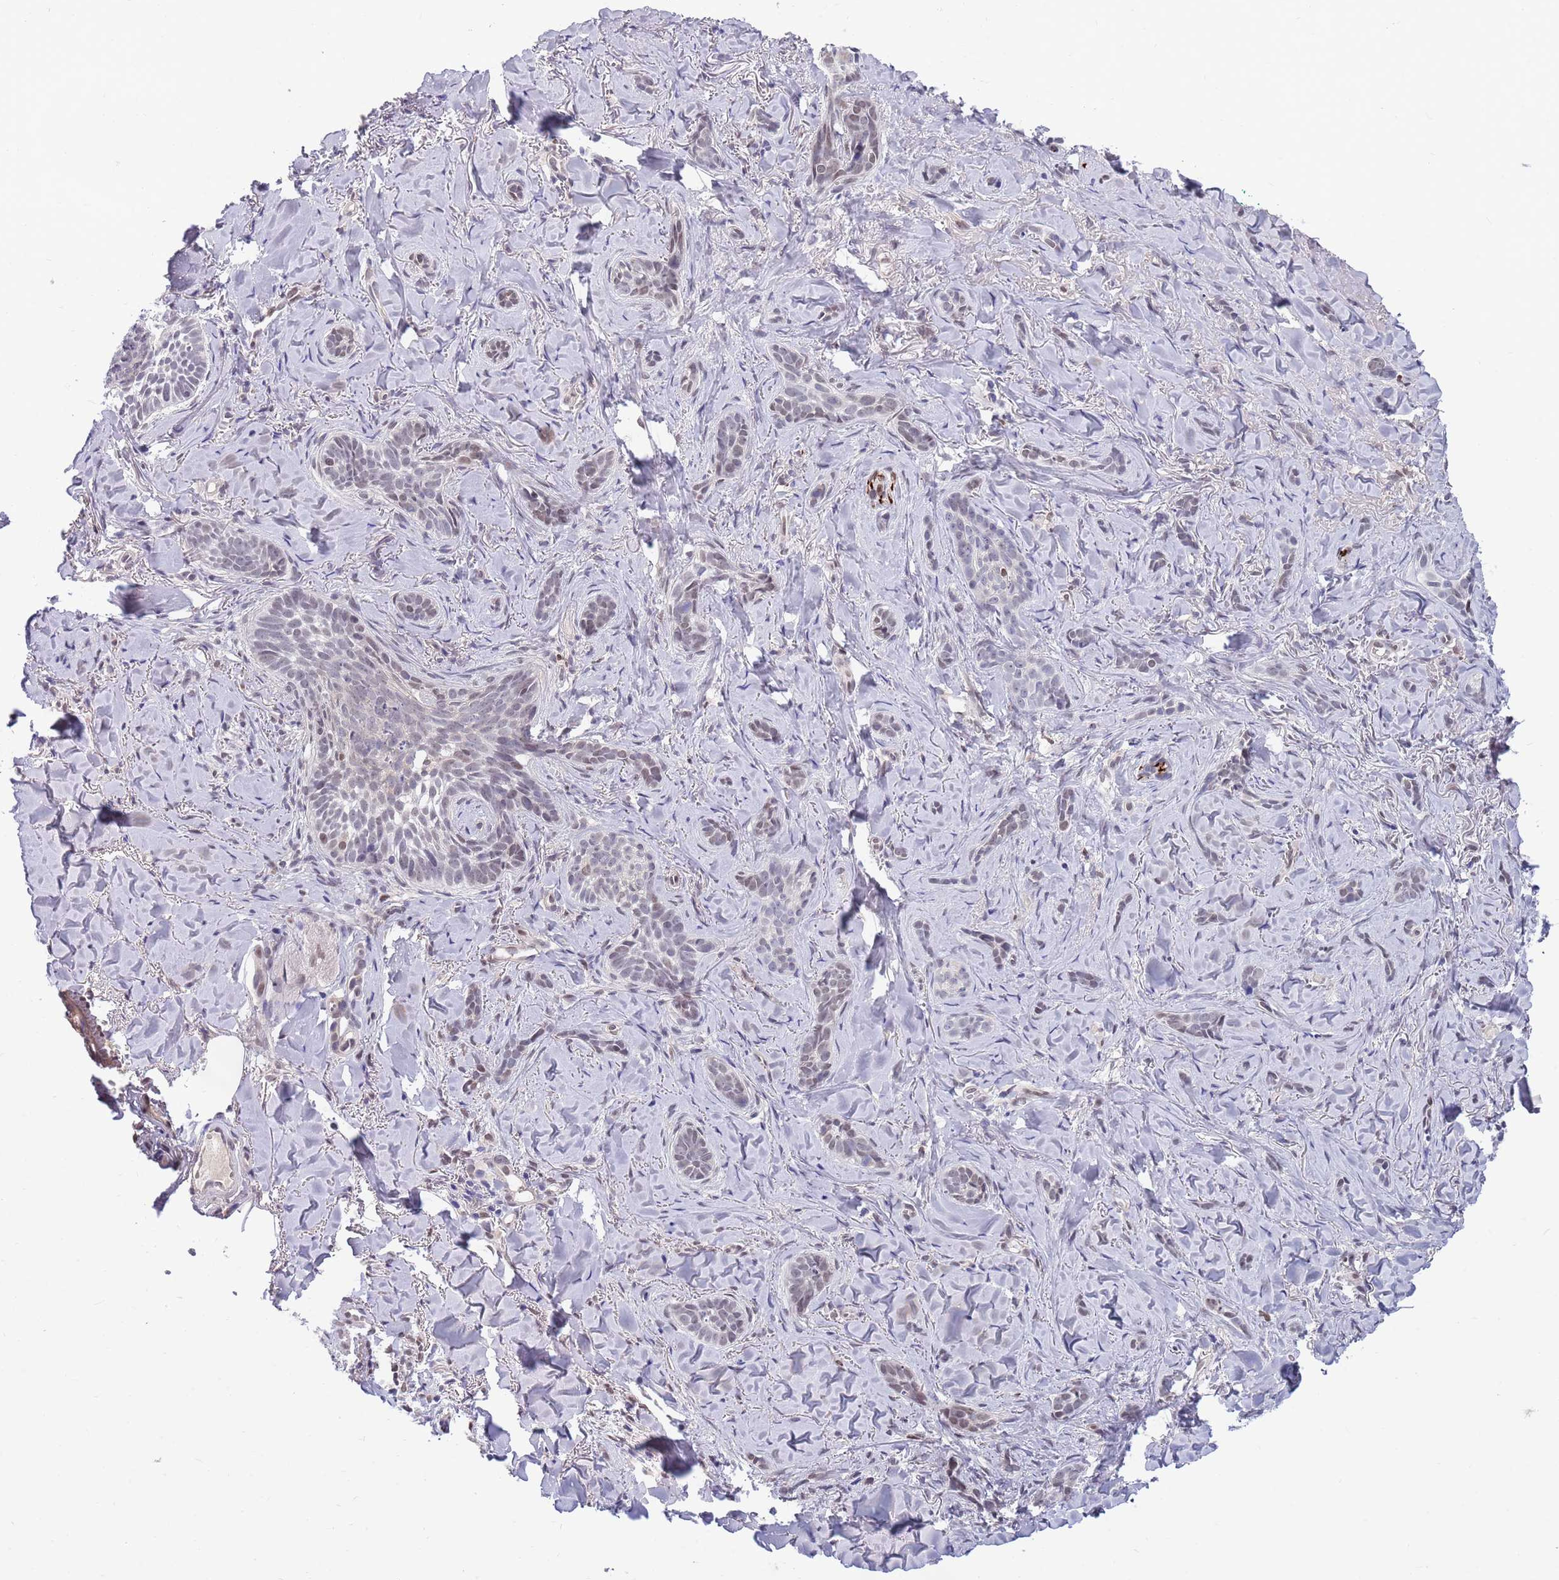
{"staining": {"intensity": "weak", "quantity": "25%-75%", "location": "nuclear"}, "tissue": "skin cancer", "cell_type": "Tumor cells", "image_type": "cancer", "snomed": [{"axis": "morphology", "description": "Basal cell carcinoma"}, {"axis": "topography", "description": "Skin"}], "caption": "IHC (DAB (3,3'-diaminobenzidine)) staining of human skin cancer (basal cell carcinoma) shows weak nuclear protein expression in approximately 25%-75% of tumor cells.", "gene": "NLRP6", "patient": {"sex": "female", "age": 55}}